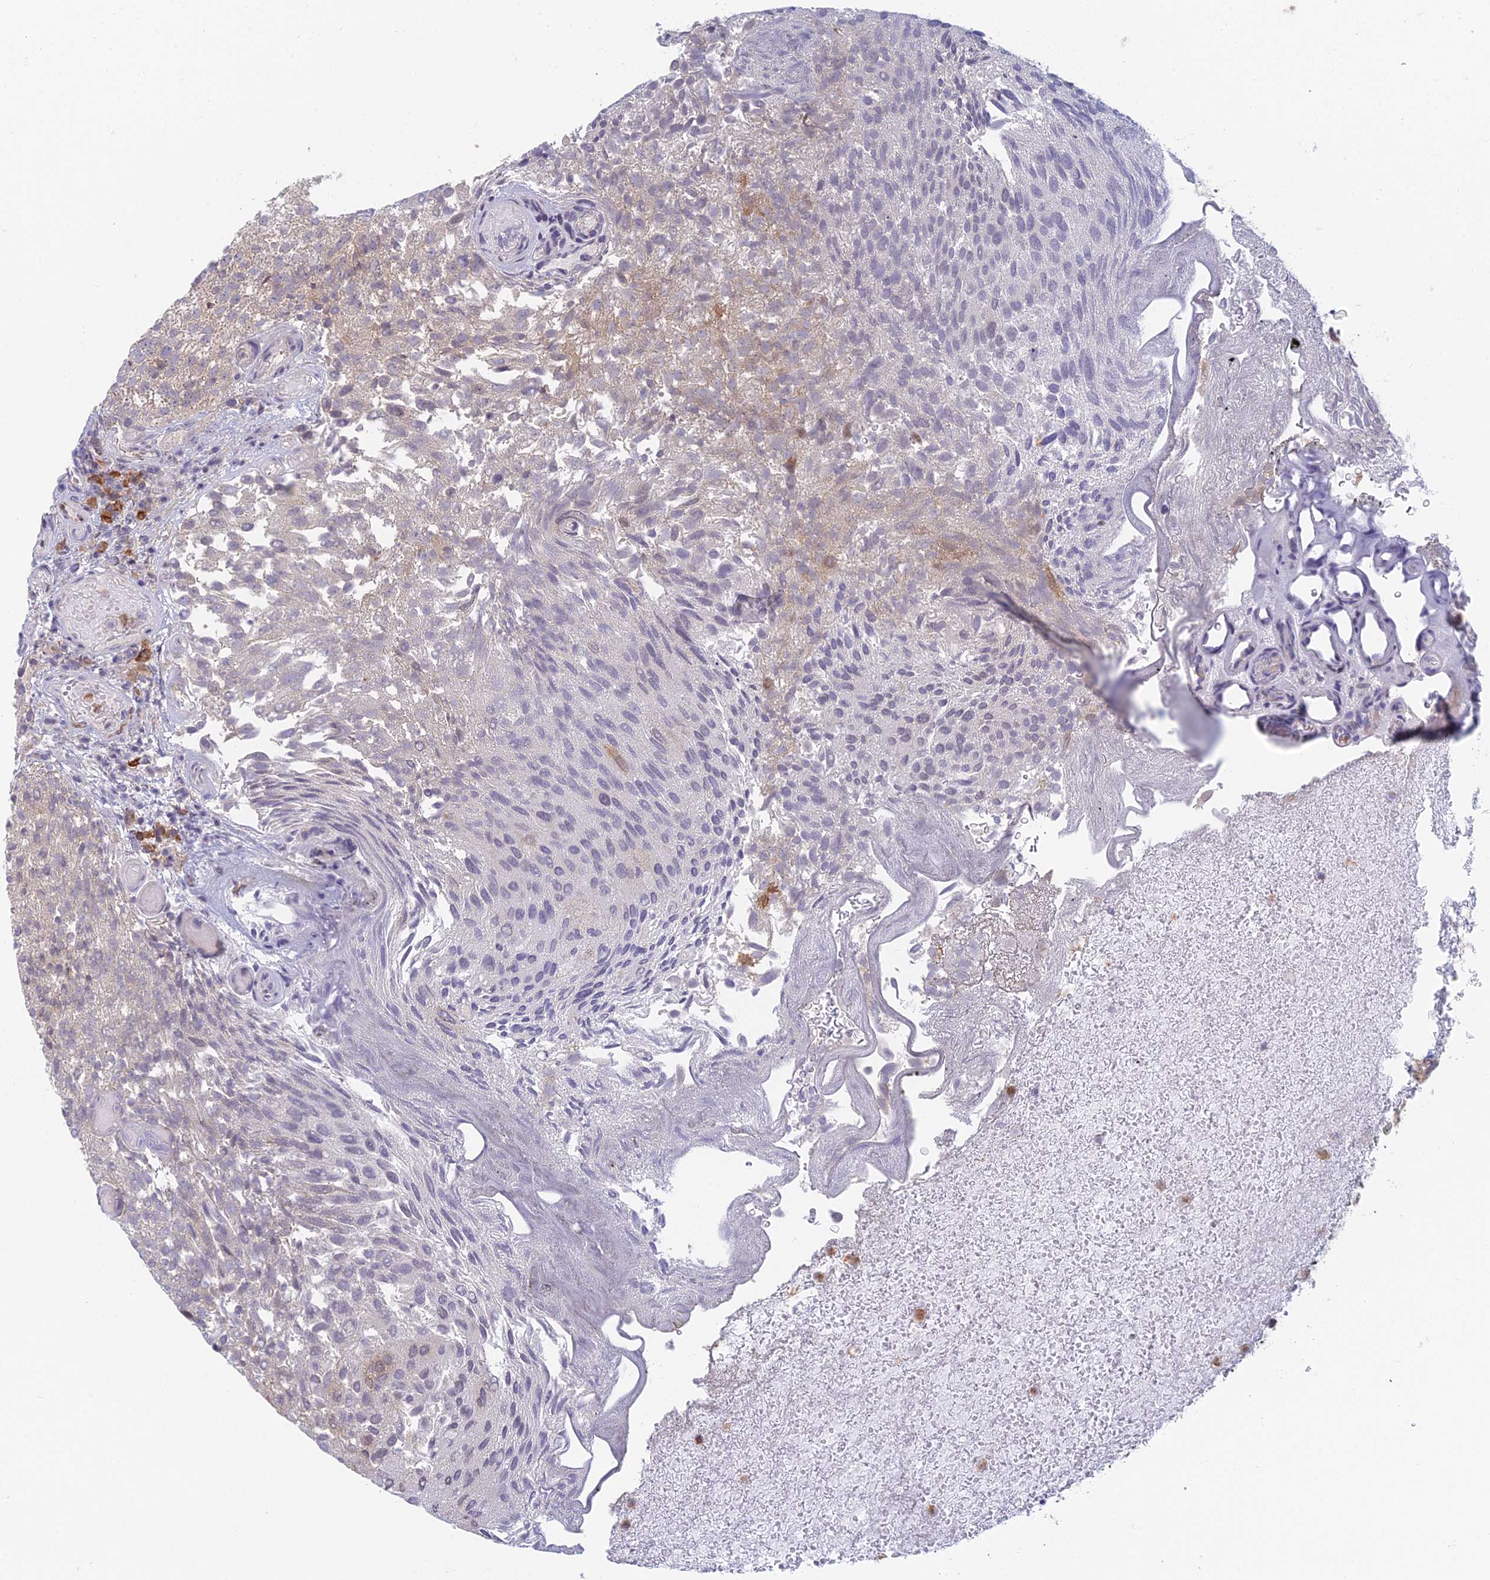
{"staining": {"intensity": "moderate", "quantity": "<25%", "location": "cytoplasmic/membranous"}, "tissue": "urothelial cancer", "cell_type": "Tumor cells", "image_type": "cancer", "snomed": [{"axis": "morphology", "description": "Urothelial carcinoma, Low grade"}, {"axis": "topography", "description": "Urinary bladder"}], "caption": "Immunohistochemical staining of low-grade urothelial carcinoma displays low levels of moderate cytoplasmic/membranous expression in about <25% of tumor cells. Using DAB (brown) and hematoxylin (blue) stains, captured at high magnification using brightfield microscopy.", "gene": "PPP1R26", "patient": {"sex": "male", "age": 78}}